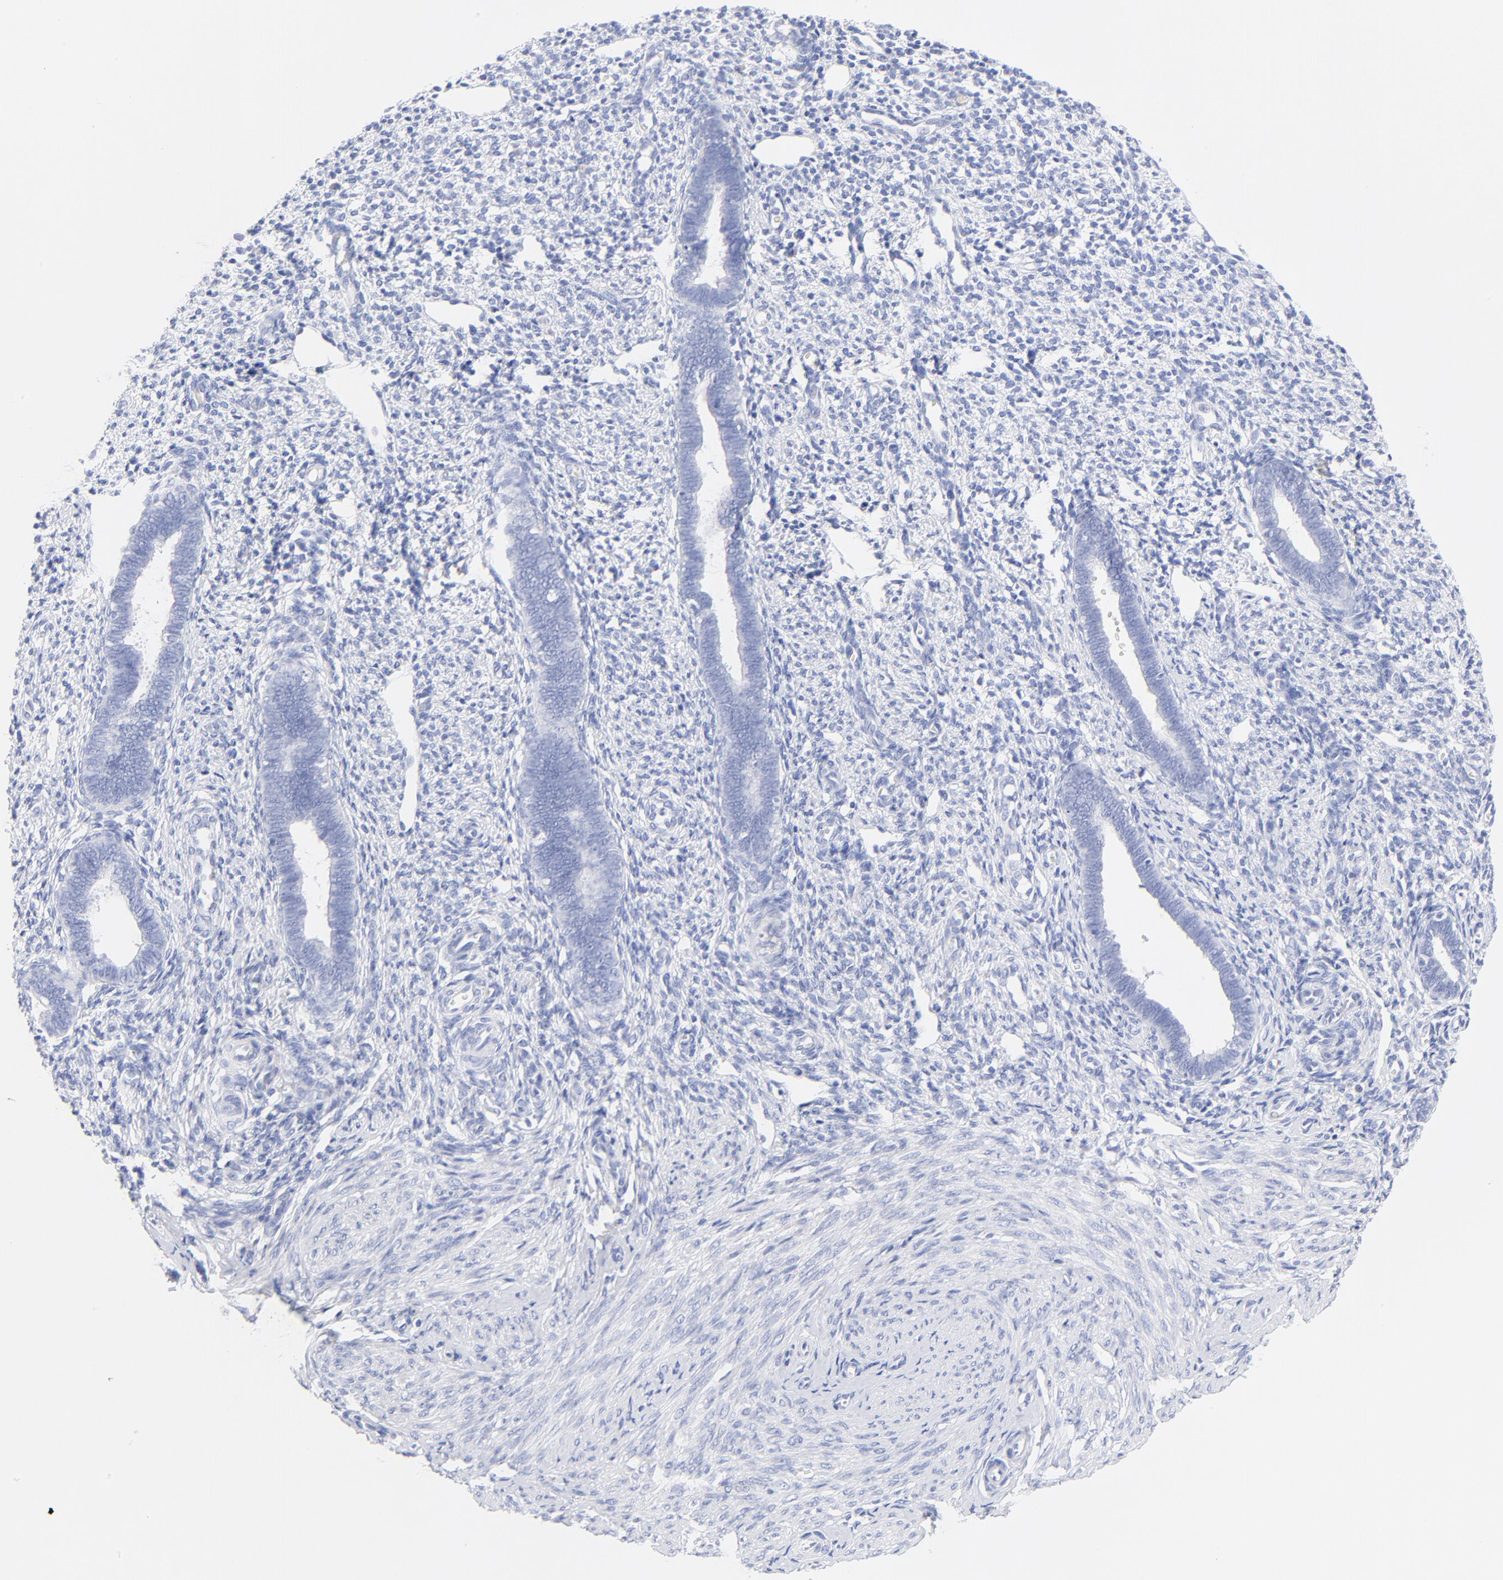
{"staining": {"intensity": "negative", "quantity": "none", "location": "none"}, "tissue": "endometrium", "cell_type": "Cells in endometrial stroma", "image_type": "normal", "snomed": [{"axis": "morphology", "description": "Normal tissue, NOS"}, {"axis": "topography", "description": "Endometrium"}], "caption": "Immunohistochemistry of normal human endometrium reveals no staining in cells in endometrial stroma.", "gene": "SULT4A1", "patient": {"sex": "female", "age": 27}}